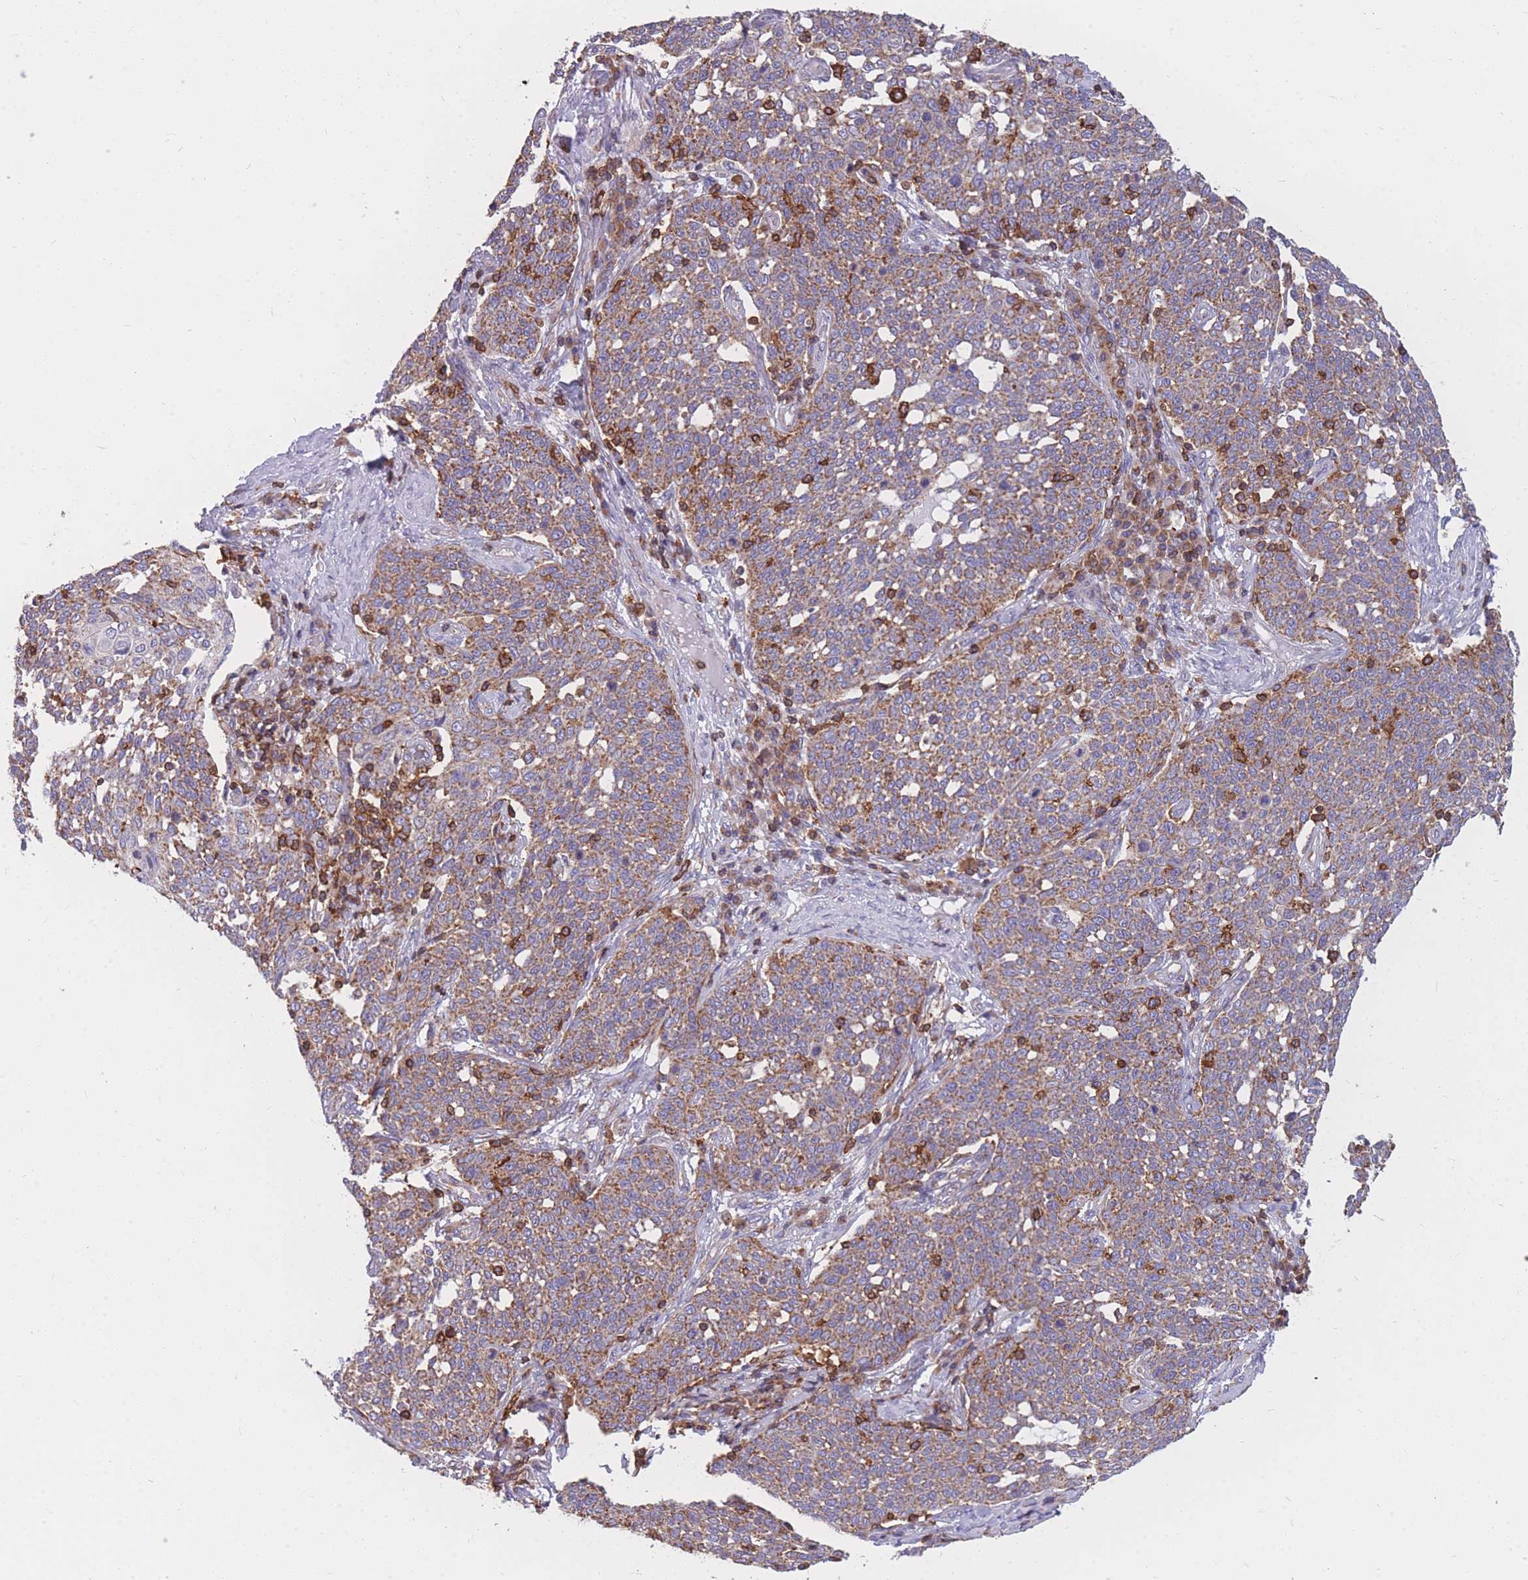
{"staining": {"intensity": "moderate", "quantity": ">75%", "location": "cytoplasmic/membranous"}, "tissue": "cervical cancer", "cell_type": "Tumor cells", "image_type": "cancer", "snomed": [{"axis": "morphology", "description": "Squamous cell carcinoma, NOS"}, {"axis": "topography", "description": "Cervix"}], "caption": "Moderate cytoplasmic/membranous staining is seen in approximately >75% of tumor cells in squamous cell carcinoma (cervical).", "gene": "MRPL54", "patient": {"sex": "female", "age": 34}}